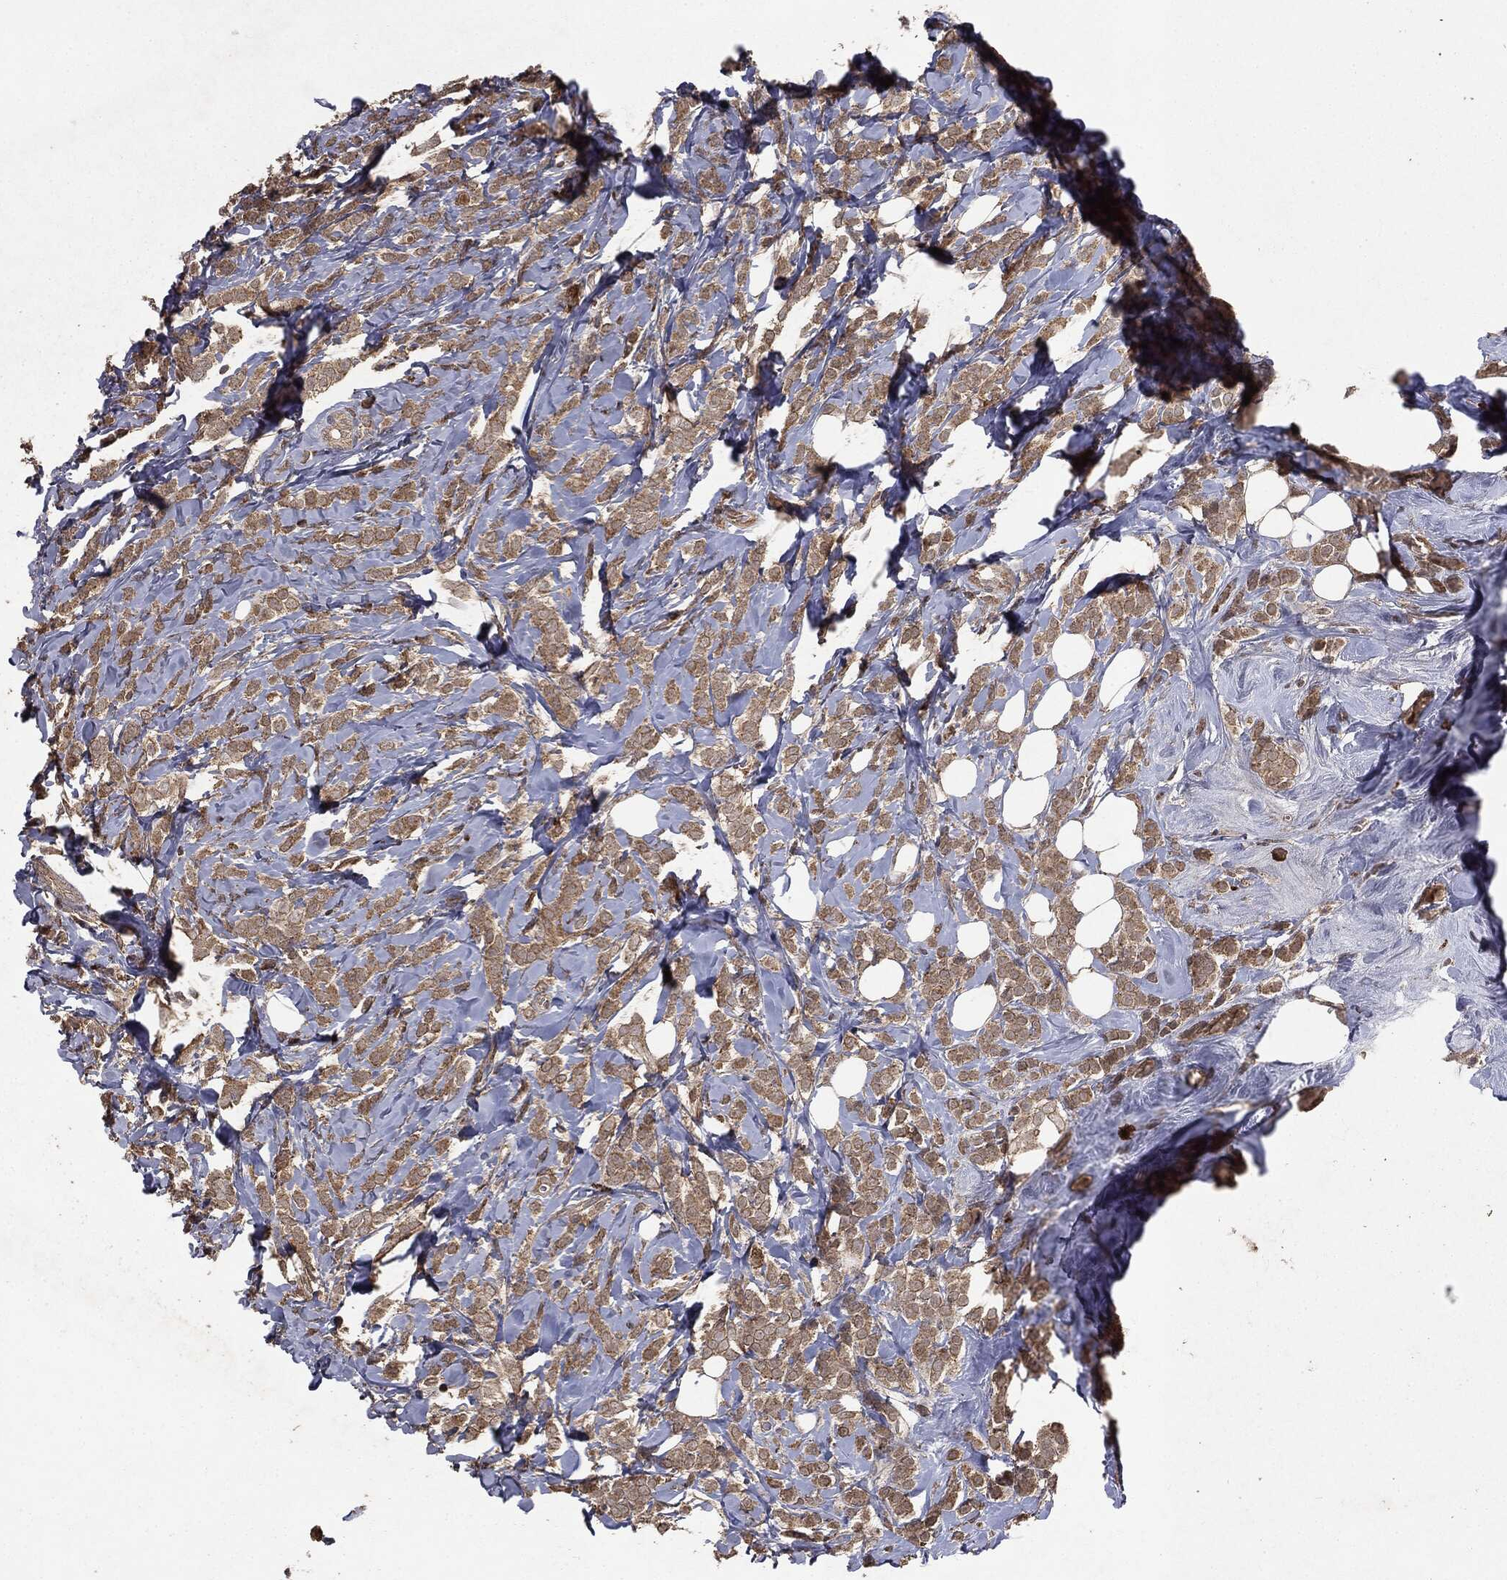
{"staining": {"intensity": "weak", "quantity": ">75%", "location": "cytoplasmic/membranous"}, "tissue": "breast cancer", "cell_type": "Tumor cells", "image_type": "cancer", "snomed": [{"axis": "morphology", "description": "Lobular carcinoma"}, {"axis": "topography", "description": "Breast"}], "caption": "A high-resolution micrograph shows IHC staining of breast cancer (lobular carcinoma), which shows weak cytoplasmic/membranous positivity in approximately >75% of tumor cells.", "gene": "MTOR", "patient": {"sex": "female", "age": 49}}